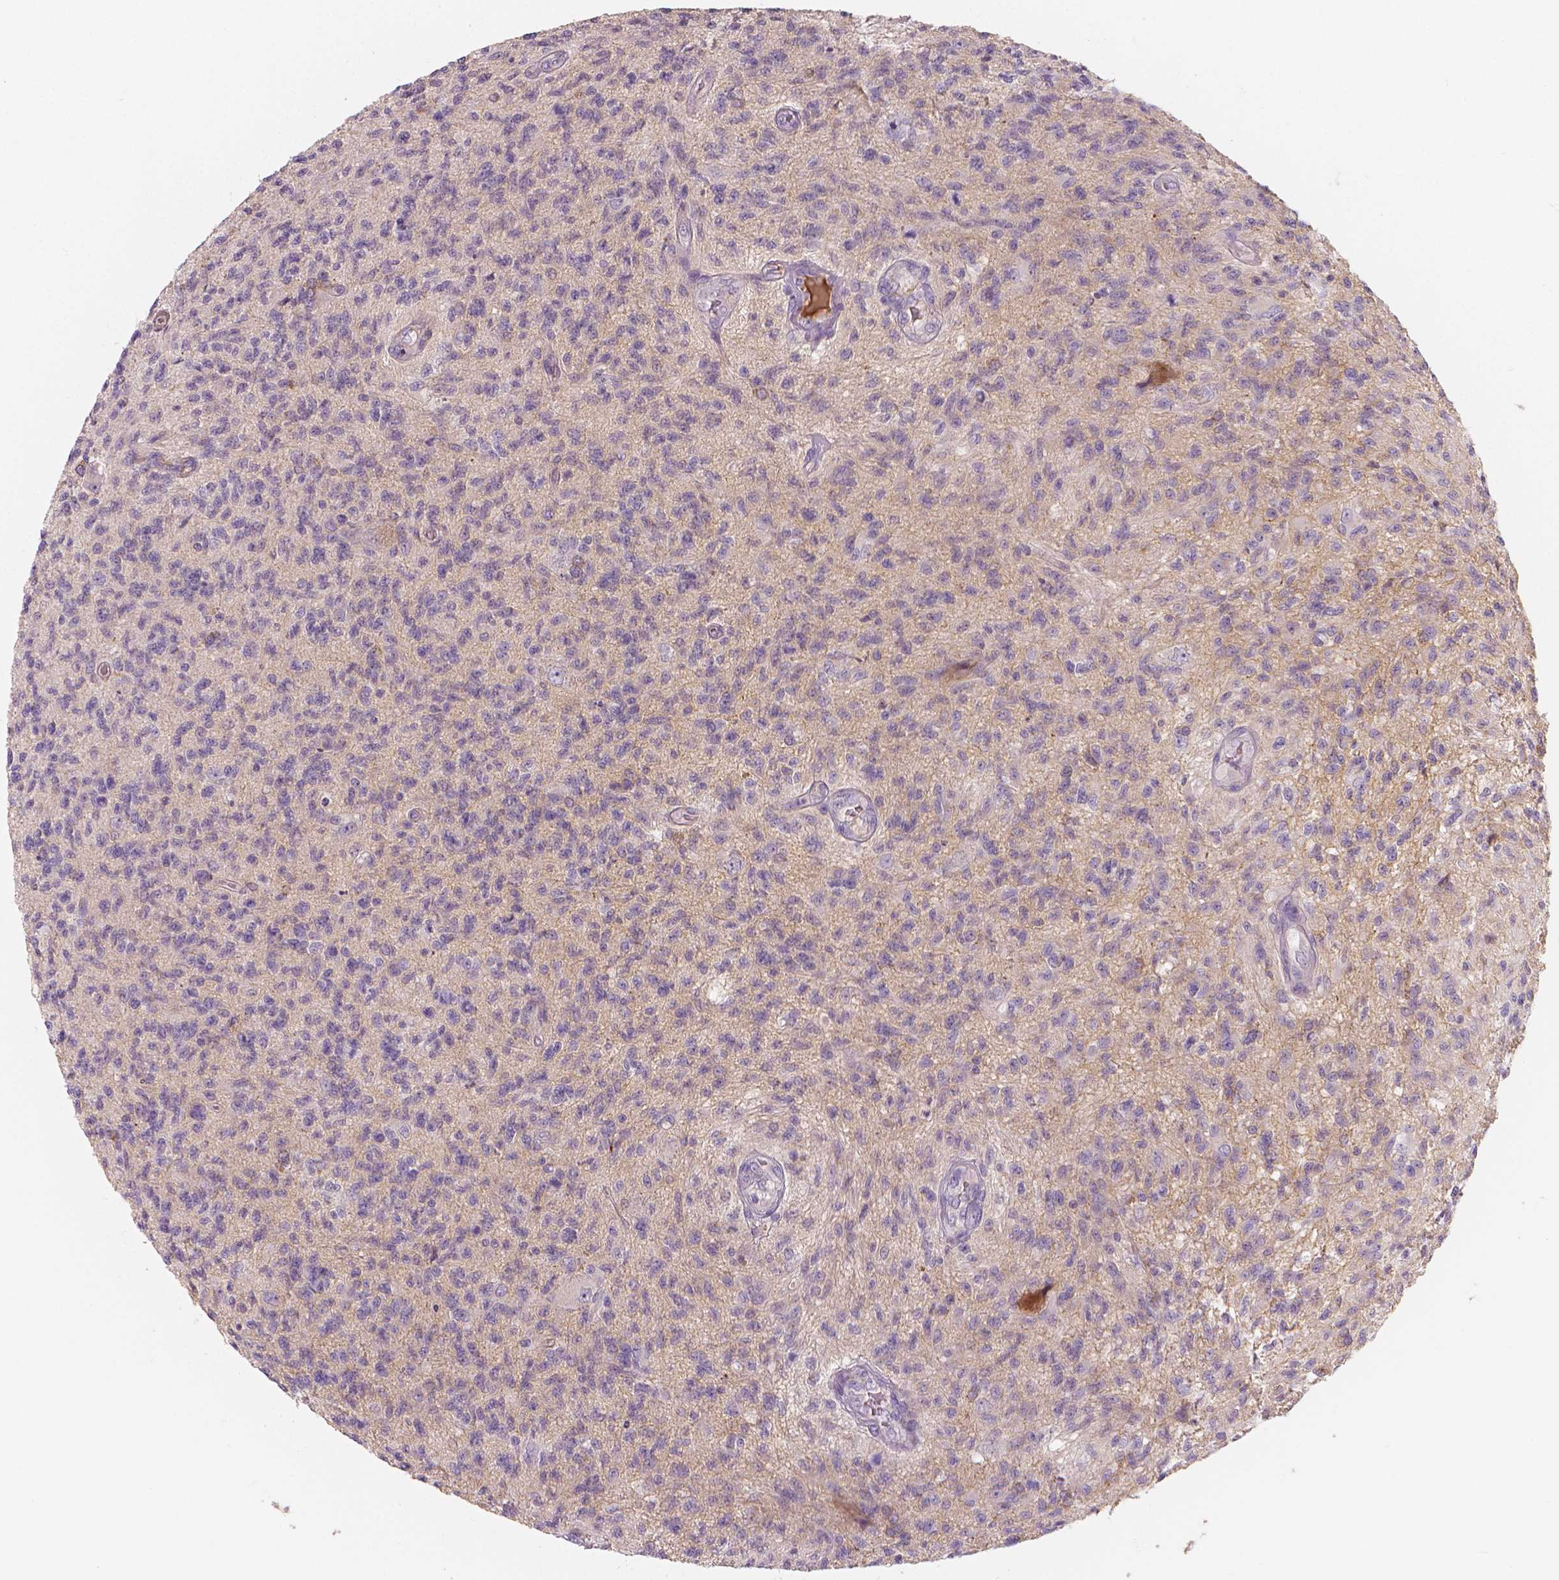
{"staining": {"intensity": "negative", "quantity": "none", "location": "none"}, "tissue": "glioma", "cell_type": "Tumor cells", "image_type": "cancer", "snomed": [{"axis": "morphology", "description": "Glioma, malignant, High grade"}, {"axis": "topography", "description": "Brain"}], "caption": "Malignant glioma (high-grade) was stained to show a protein in brown. There is no significant staining in tumor cells.", "gene": "APOA4", "patient": {"sex": "male", "age": 56}}